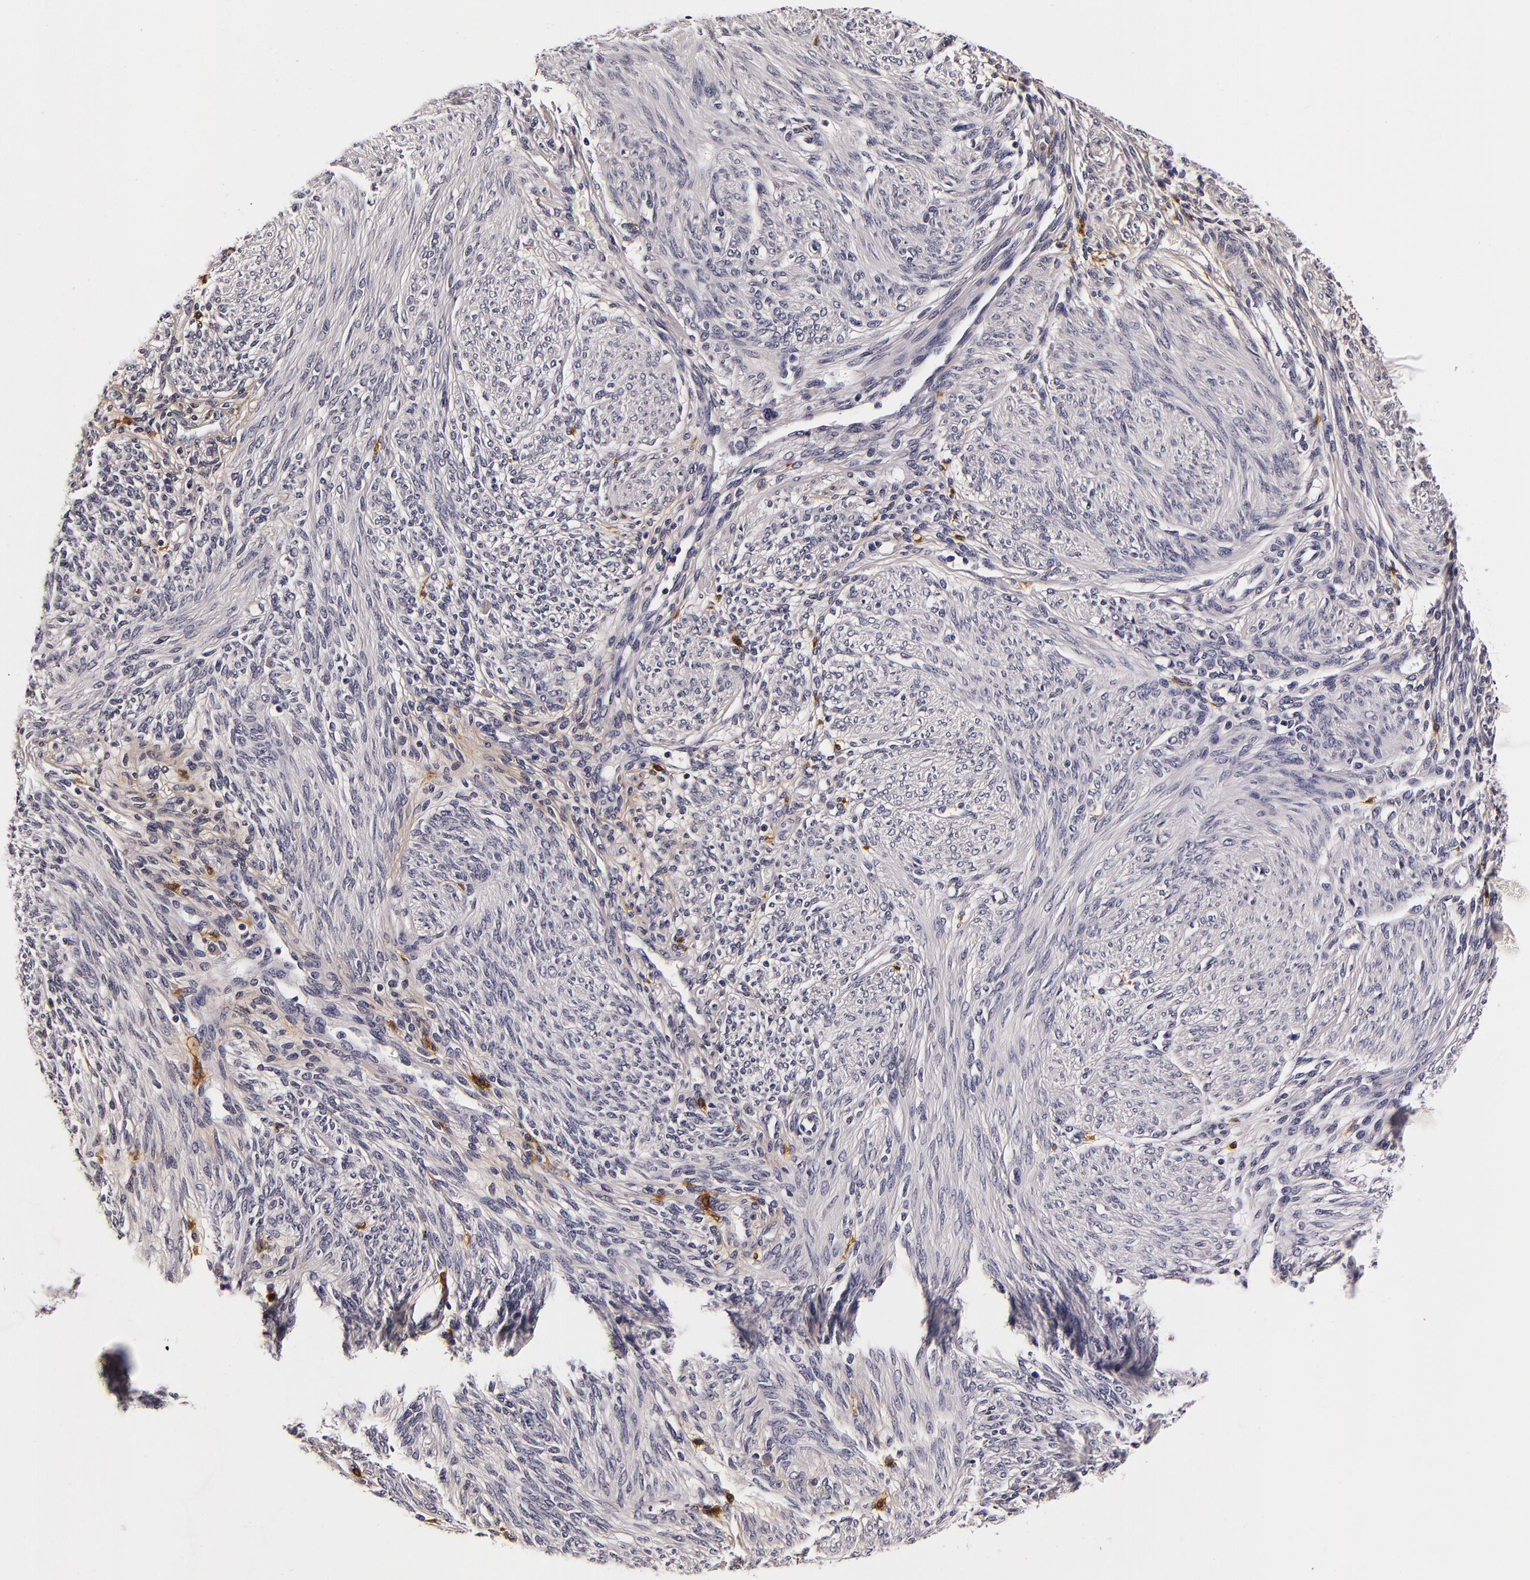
{"staining": {"intensity": "negative", "quantity": "none", "location": "none"}, "tissue": "endometrium", "cell_type": "Cells in endometrial stroma", "image_type": "normal", "snomed": [{"axis": "morphology", "description": "Normal tissue, NOS"}, {"axis": "topography", "description": "Endometrium"}], "caption": "Immunohistochemistry histopathology image of normal human endometrium stained for a protein (brown), which displays no staining in cells in endometrial stroma. (Brightfield microscopy of DAB (3,3'-diaminobenzidine) immunohistochemistry at high magnification).", "gene": "LGALS3BP", "patient": {"sex": "female", "age": 82}}